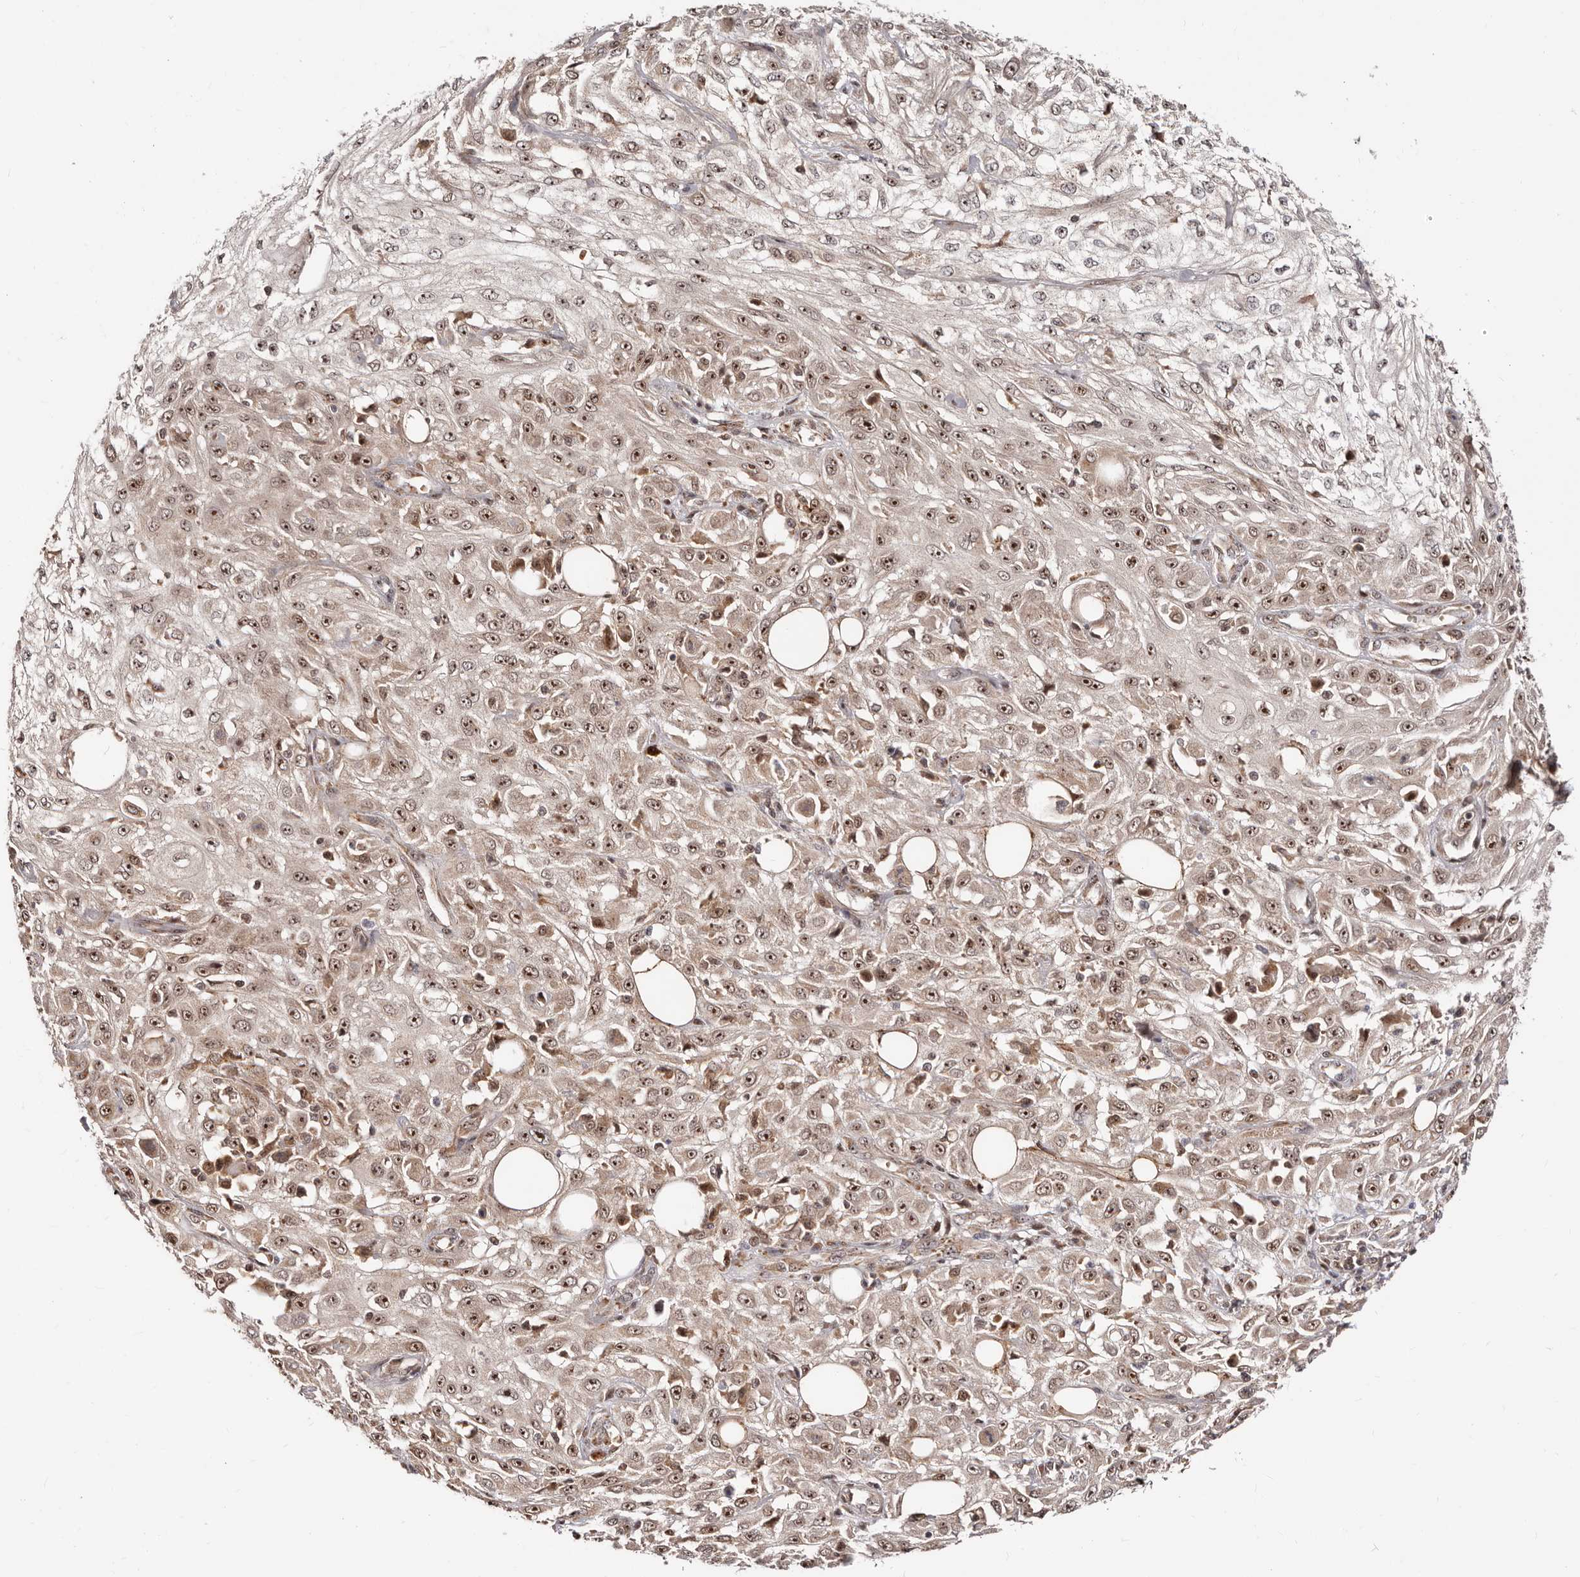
{"staining": {"intensity": "moderate", "quantity": ">75%", "location": "nuclear"}, "tissue": "skin cancer", "cell_type": "Tumor cells", "image_type": "cancer", "snomed": [{"axis": "morphology", "description": "Squamous cell carcinoma, NOS"}, {"axis": "morphology", "description": "Squamous cell carcinoma, metastatic, NOS"}, {"axis": "topography", "description": "Skin"}, {"axis": "topography", "description": "Lymph node"}], "caption": "Immunohistochemical staining of skin cancer exhibits moderate nuclear protein staining in about >75% of tumor cells.", "gene": "APOL6", "patient": {"sex": "male", "age": 75}}